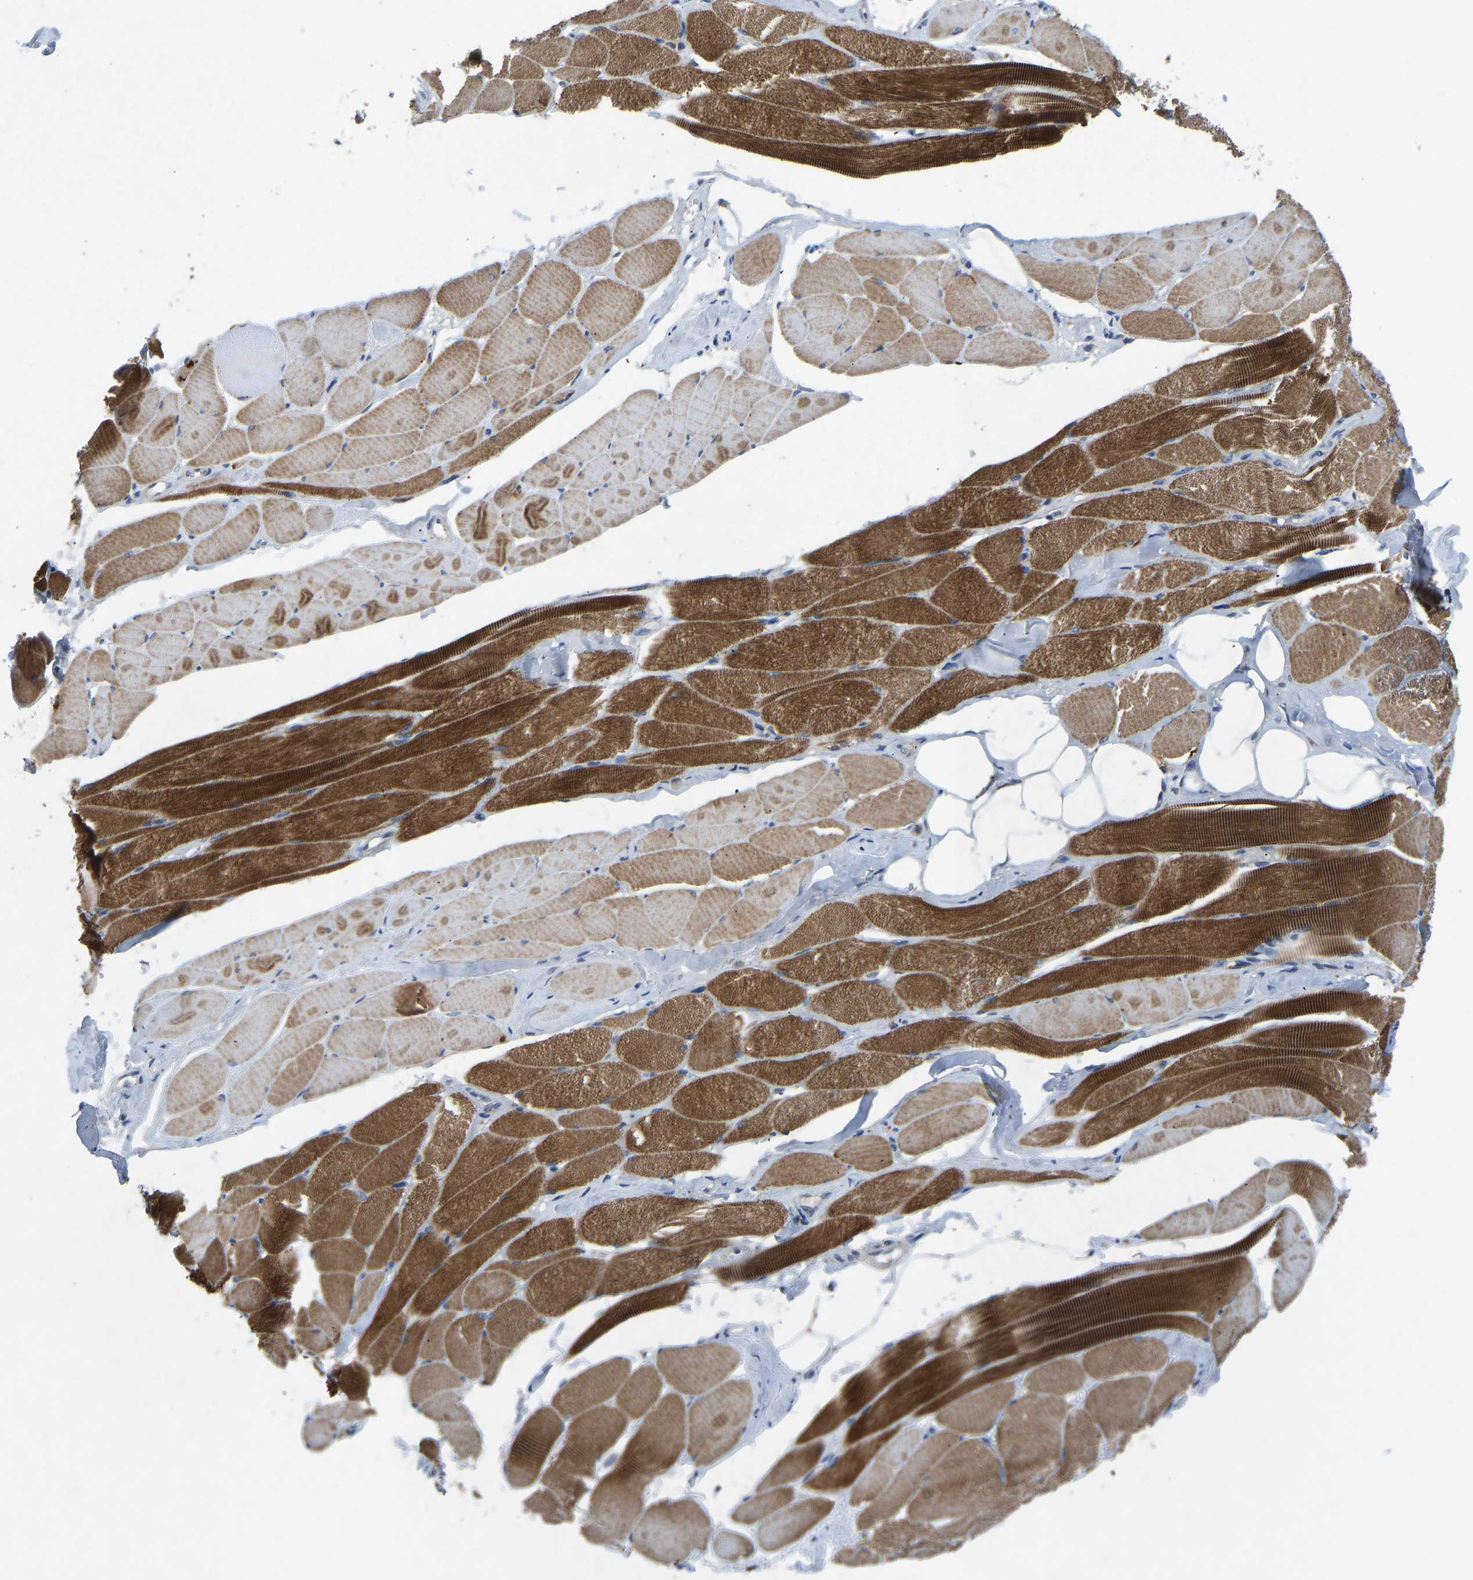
{"staining": {"intensity": "strong", "quantity": ">75%", "location": "cytoplasmic/membranous"}, "tissue": "skeletal muscle", "cell_type": "Myocytes", "image_type": "normal", "snomed": [{"axis": "morphology", "description": "Normal tissue, NOS"}, {"axis": "topography", "description": "Skeletal muscle"}, {"axis": "topography", "description": "Peripheral nerve tissue"}], "caption": "IHC of benign human skeletal muscle shows high levels of strong cytoplasmic/membranous expression in about >75% of myocytes.", "gene": "PDE7A", "patient": {"sex": "female", "age": 84}}